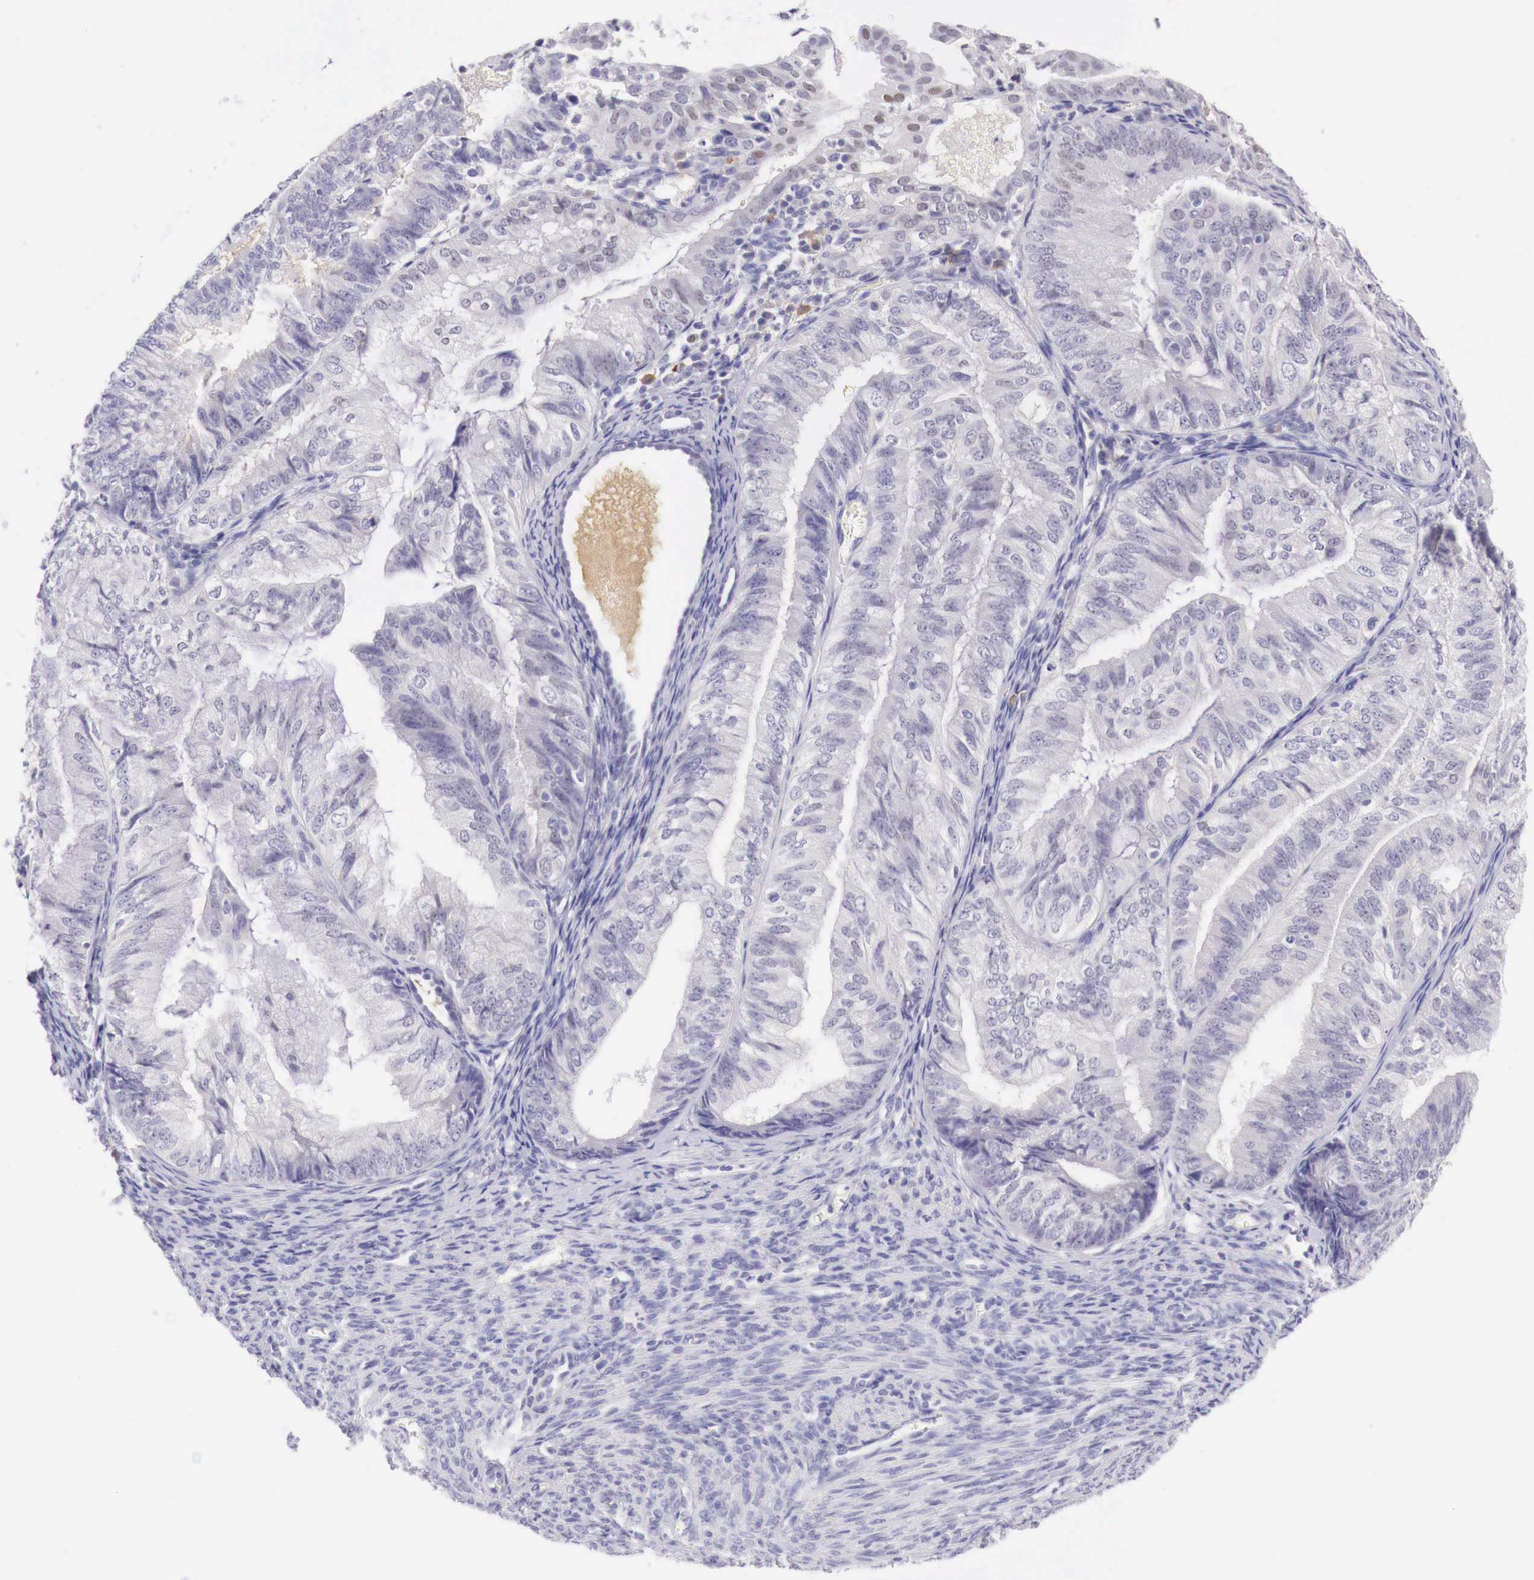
{"staining": {"intensity": "negative", "quantity": "none", "location": "none"}, "tissue": "endometrial cancer", "cell_type": "Tumor cells", "image_type": "cancer", "snomed": [{"axis": "morphology", "description": "Adenocarcinoma, NOS"}, {"axis": "topography", "description": "Endometrium"}], "caption": "This micrograph is of endometrial cancer stained with IHC to label a protein in brown with the nuclei are counter-stained blue. There is no staining in tumor cells.", "gene": "BCL6", "patient": {"sex": "female", "age": 66}}